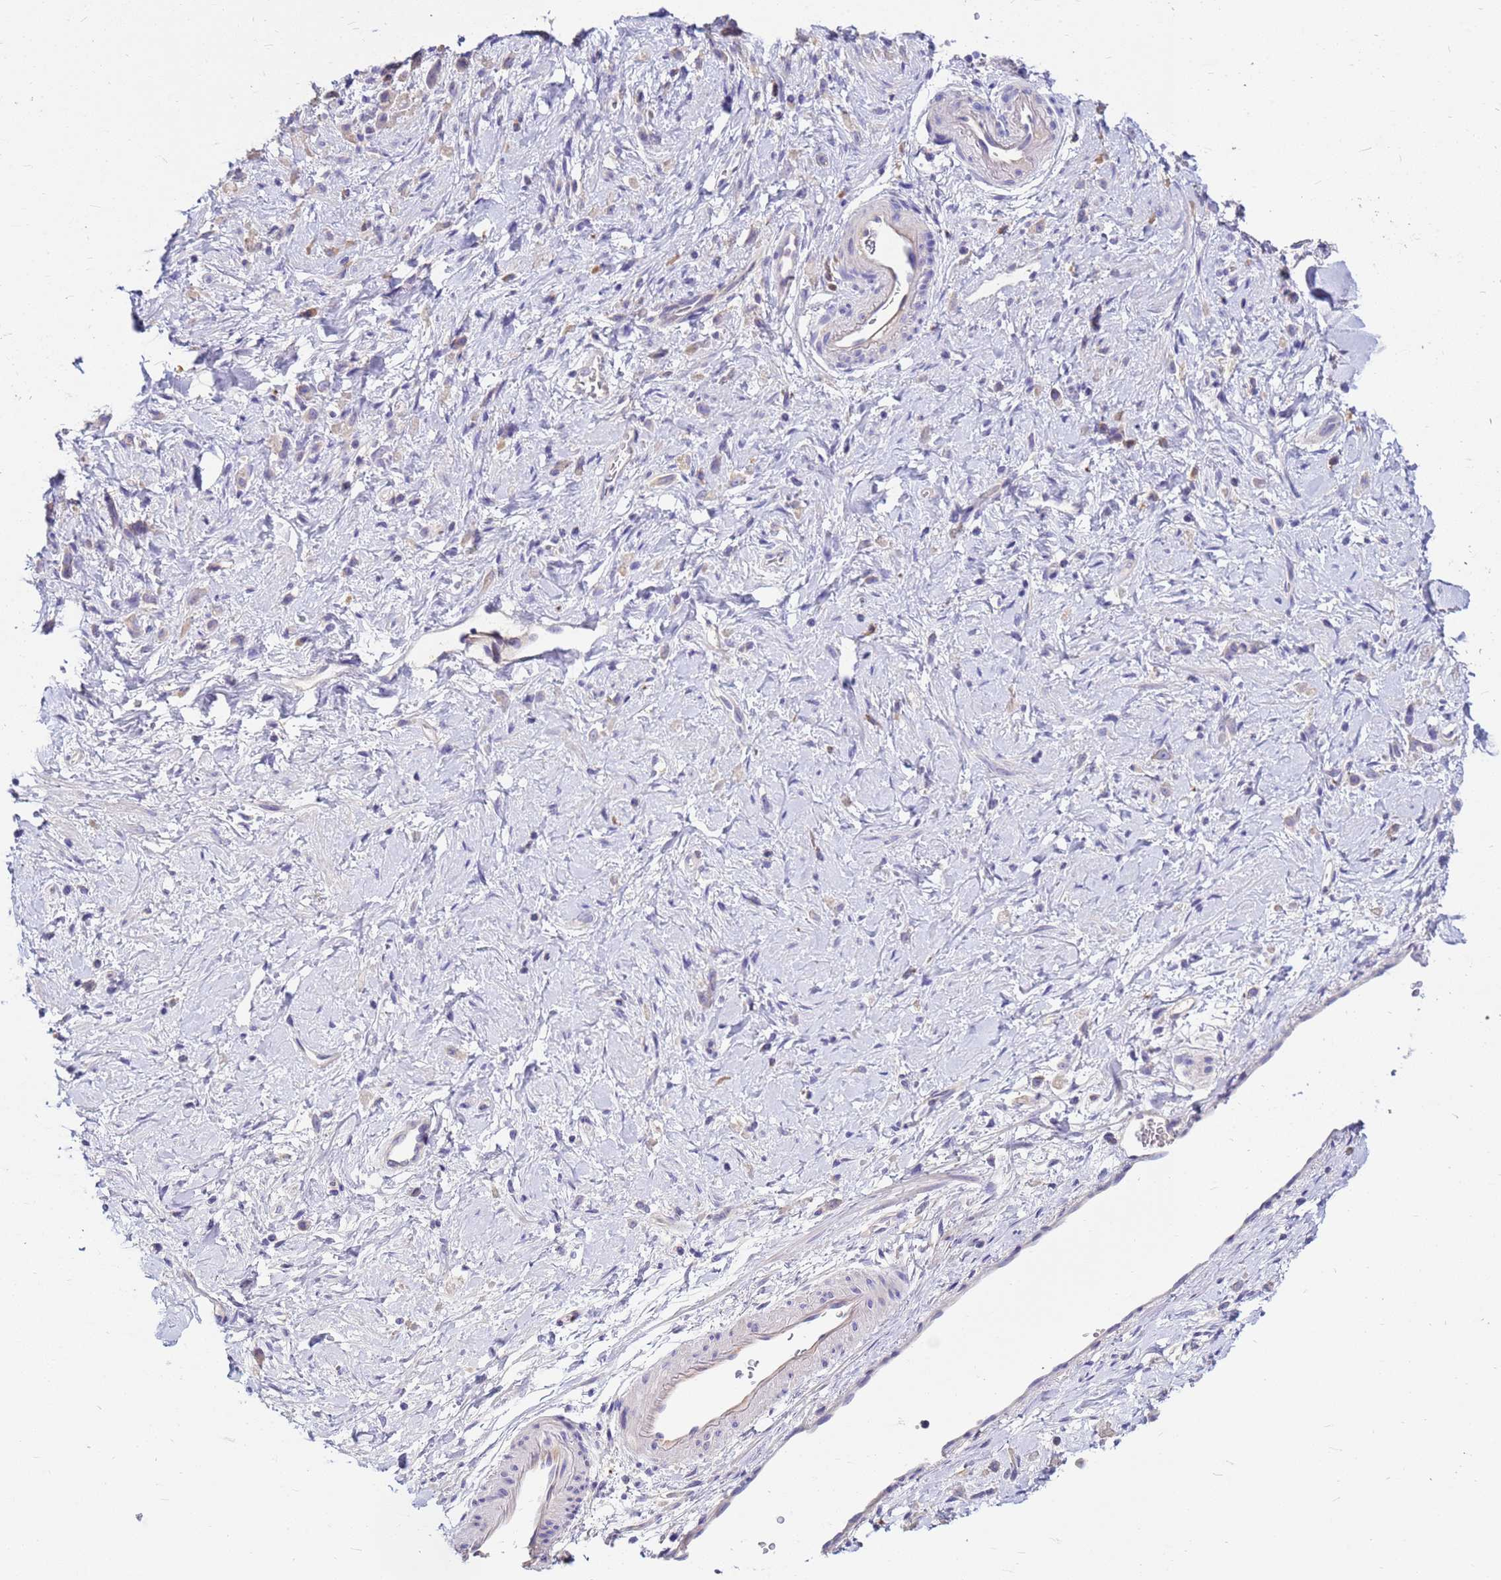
{"staining": {"intensity": "negative", "quantity": "none", "location": "none"}, "tissue": "stomach cancer", "cell_type": "Tumor cells", "image_type": "cancer", "snomed": [{"axis": "morphology", "description": "Adenocarcinoma, NOS"}, {"axis": "topography", "description": "Stomach"}], "caption": "This is an immunohistochemistry (IHC) histopathology image of human stomach adenocarcinoma. There is no positivity in tumor cells.", "gene": "DPRX", "patient": {"sex": "female", "age": 60}}